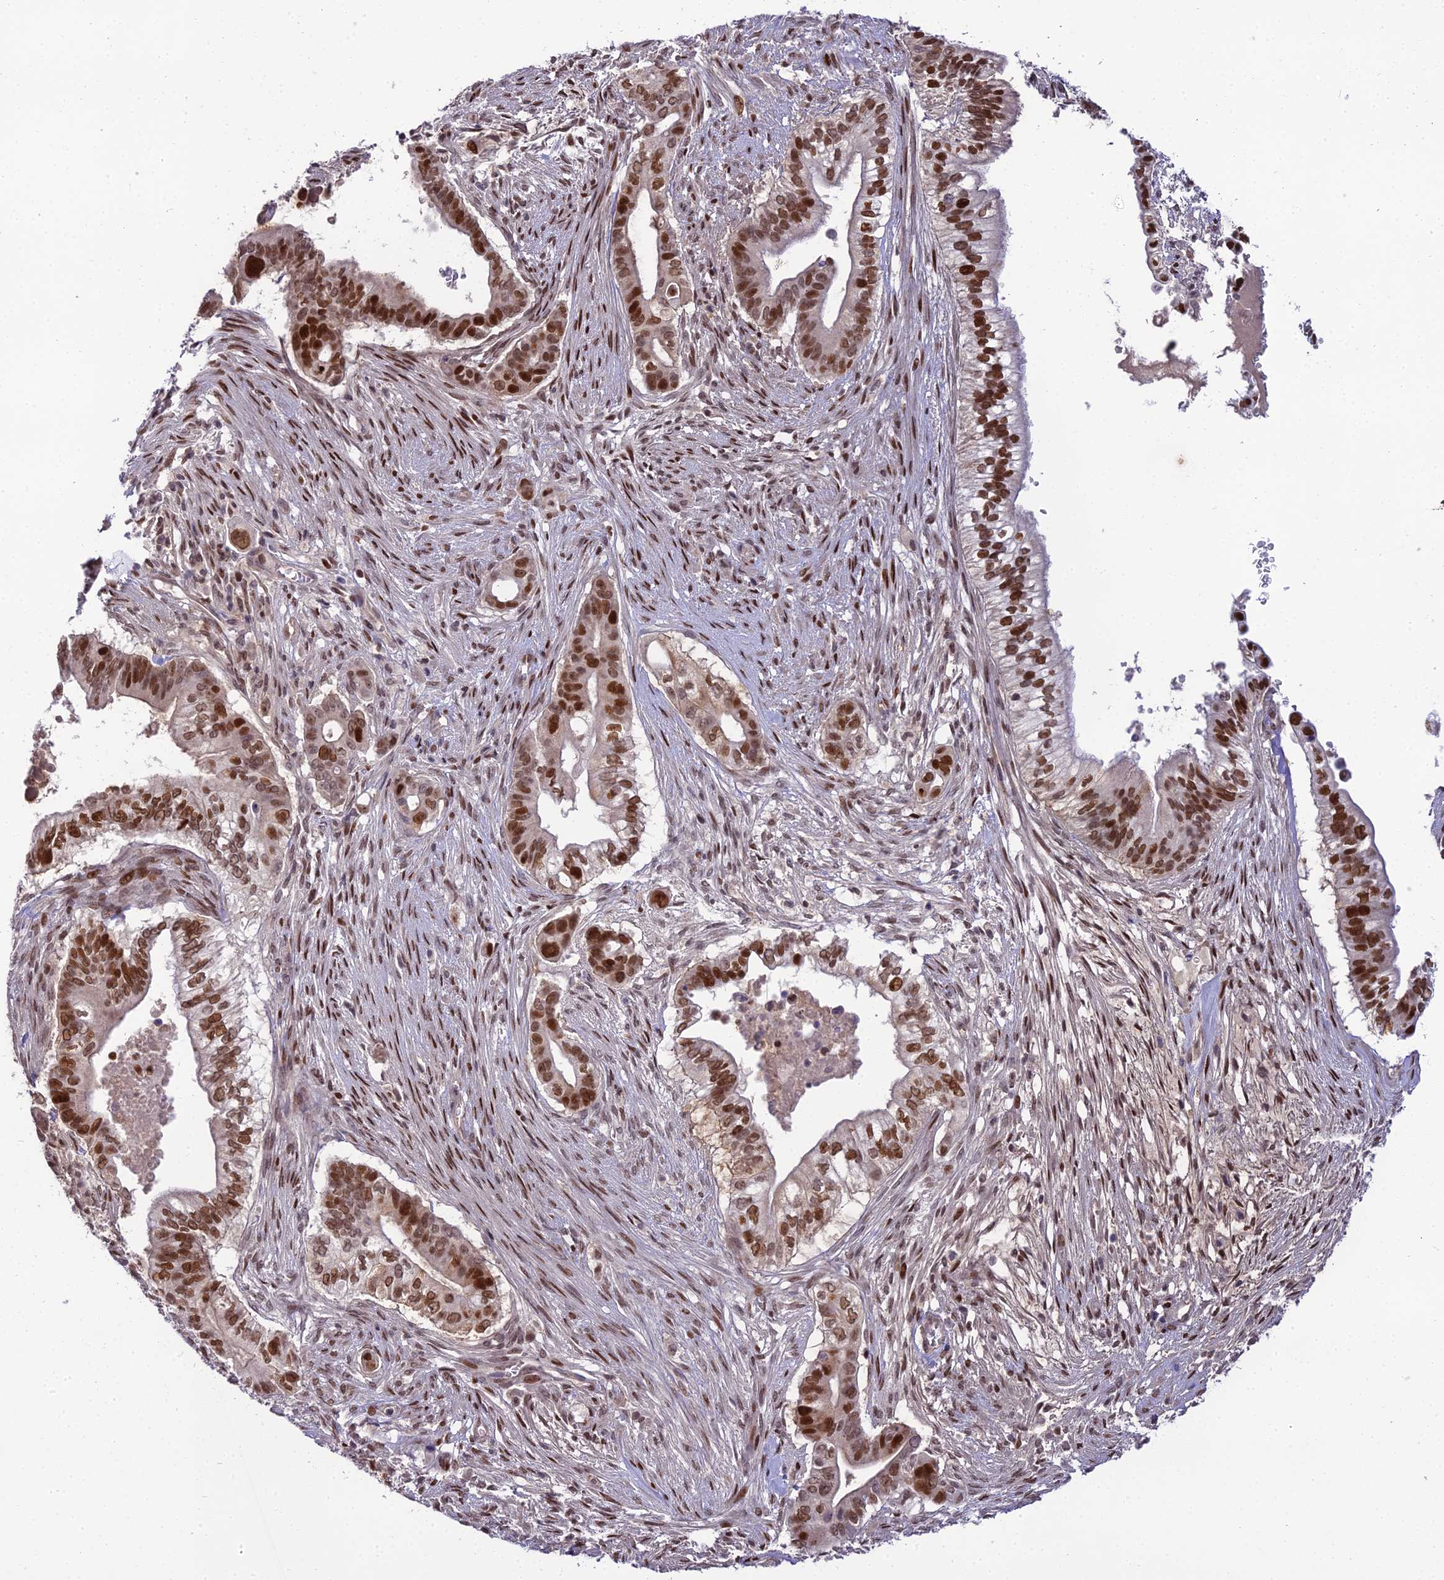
{"staining": {"intensity": "strong", "quantity": "25%-75%", "location": "nuclear"}, "tissue": "pancreatic cancer", "cell_type": "Tumor cells", "image_type": "cancer", "snomed": [{"axis": "morphology", "description": "Adenocarcinoma, NOS"}, {"axis": "topography", "description": "Pancreas"}], "caption": "Protein expression analysis of human pancreatic cancer (adenocarcinoma) reveals strong nuclear staining in approximately 25%-75% of tumor cells. The staining is performed using DAB brown chromogen to label protein expression. The nuclei are counter-stained blue using hematoxylin.", "gene": "ZNF707", "patient": {"sex": "male", "age": 68}}